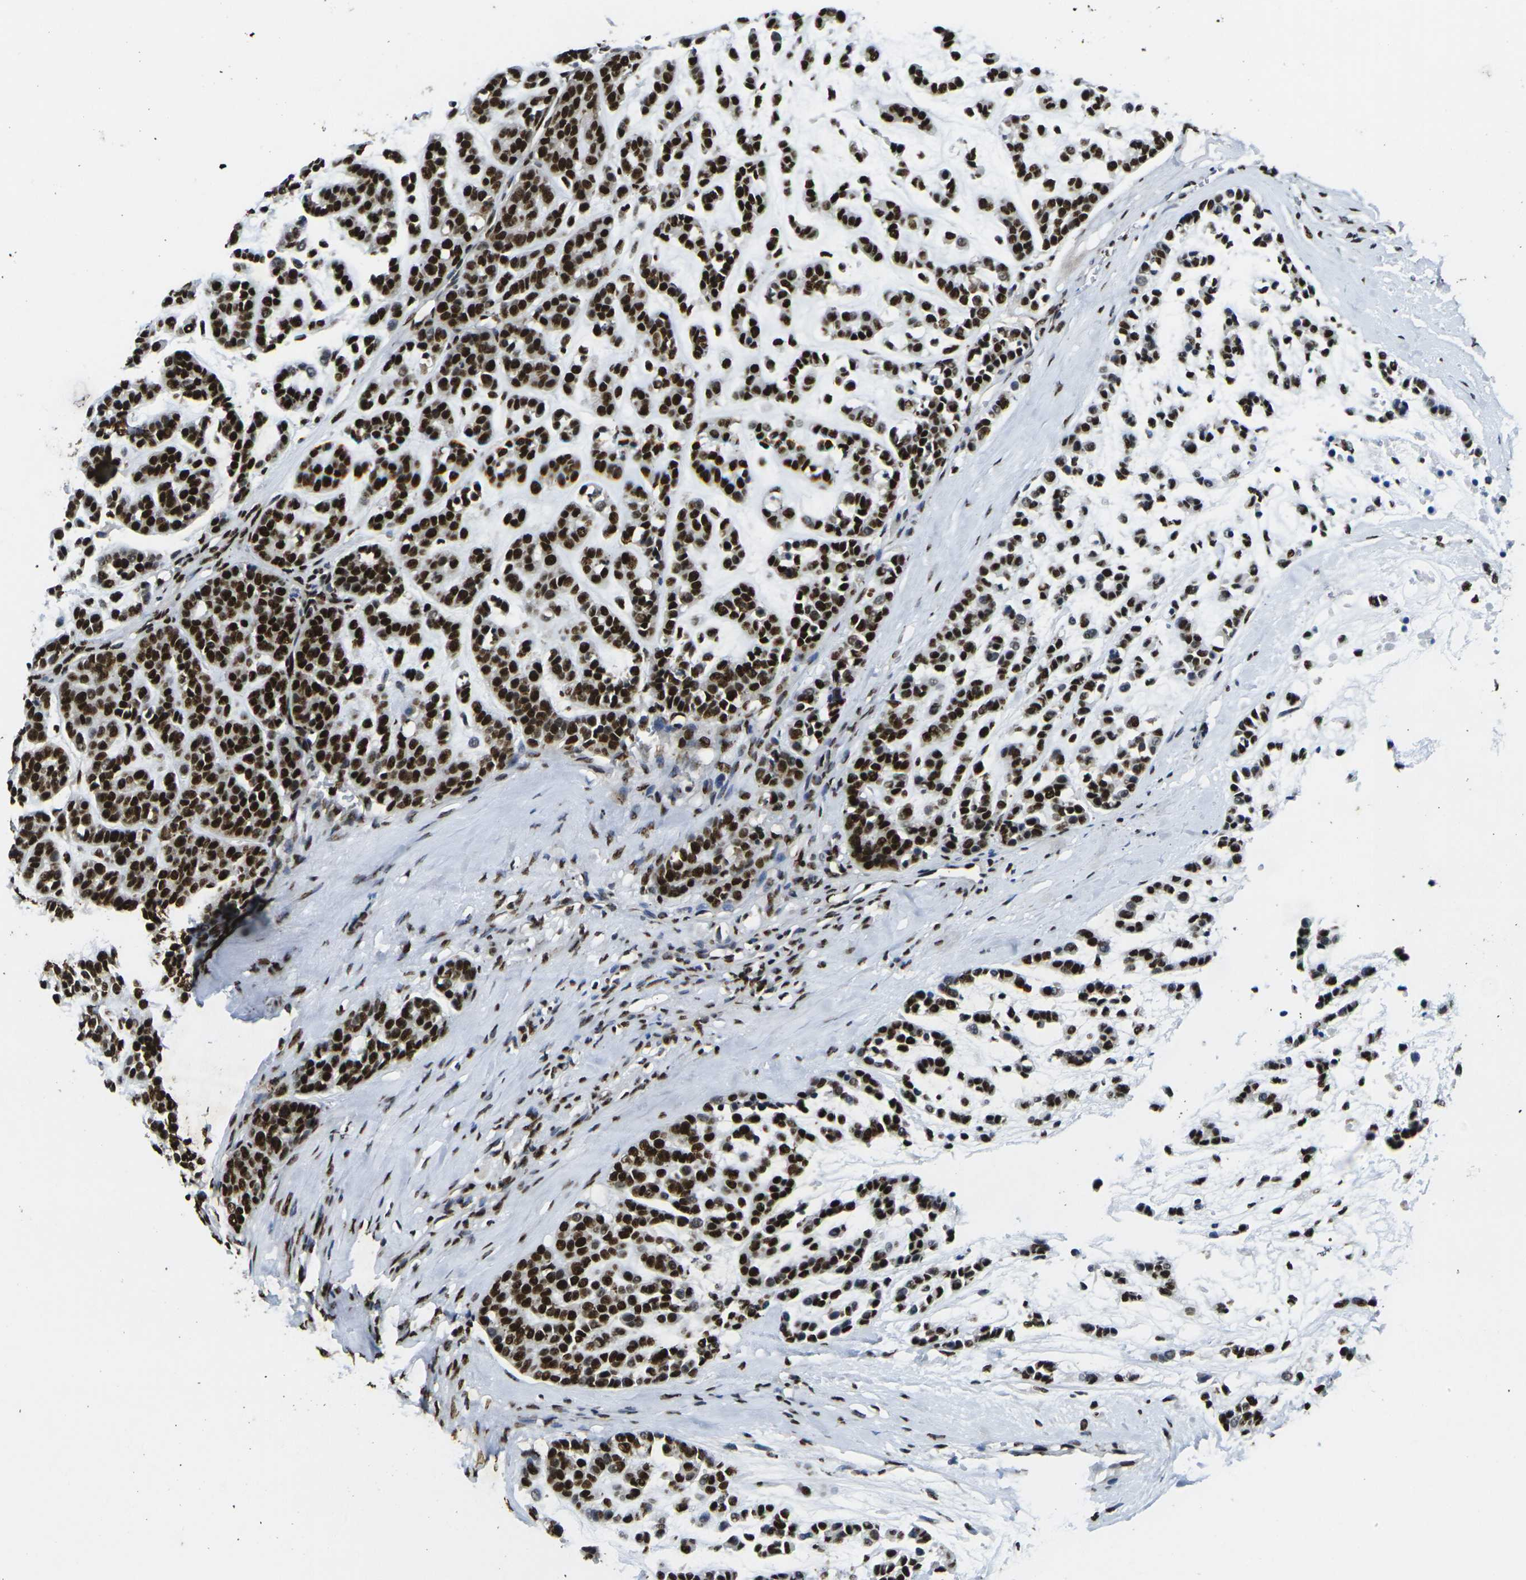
{"staining": {"intensity": "strong", "quantity": ">75%", "location": "nuclear"}, "tissue": "head and neck cancer", "cell_type": "Tumor cells", "image_type": "cancer", "snomed": [{"axis": "morphology", "description": "Adenocarcinoma, NOS"}, {"axis": "morphology", "description": "Adenoma, NOS"}, {"axis": "topography", "description": "Head-Neck"}], "caption": "Head and neck adenoma was stained to show a protein in brown. There is high levels of strong nuclear staining in about >75% of tumor cells.", "gene": "SMARCC1", "patient": {"sex": "female", "age": 55}}